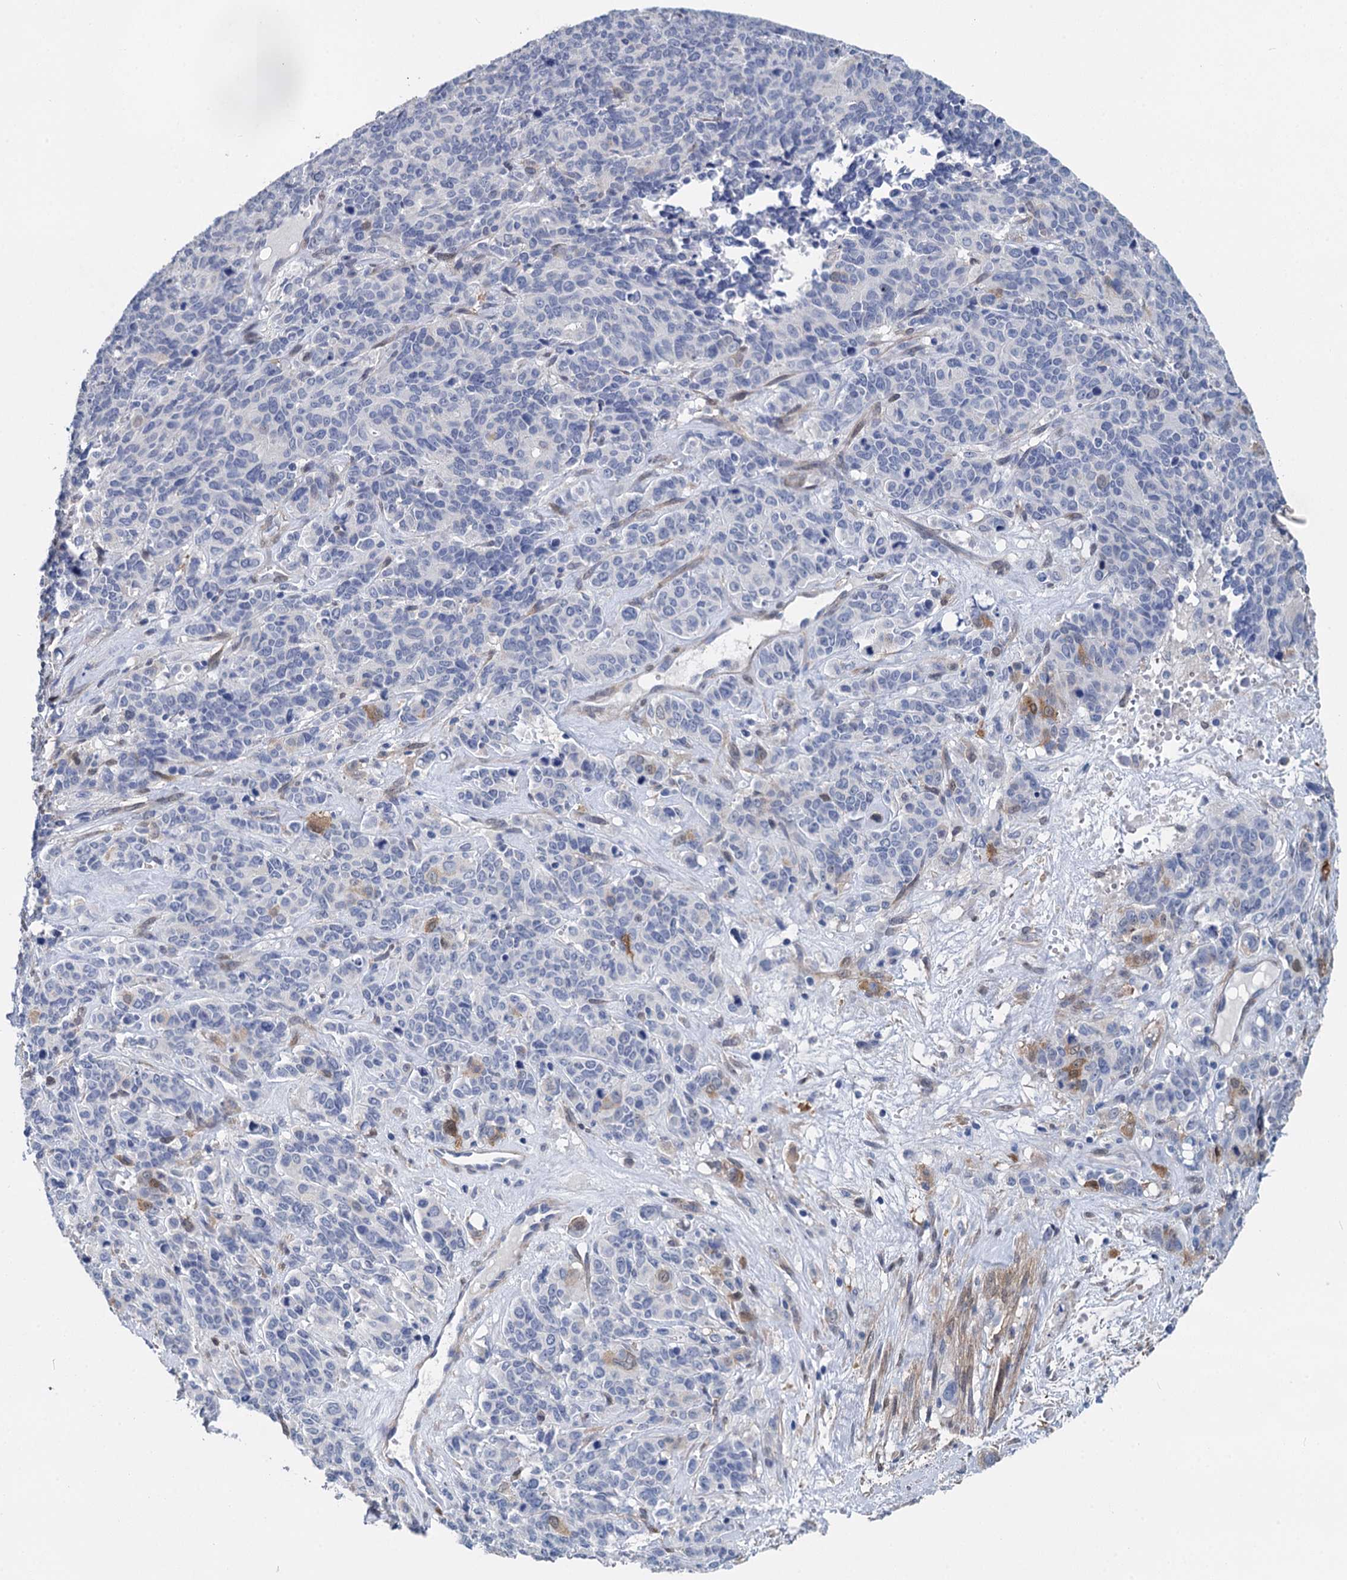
{"staining": {"intensity": "negative", "quantity": "none", "location": "none"}, "tissue": "cervical cancer", "cell_type": "Tumor cells", "image_type": "cancer", "snomed": [{"axis": "morphology", "description": "Squamous cell carcinoma, NOS"}, {"axis": "topography", "description": "Cervix"}], "caption": "DAB immunohistochemical staining of human cervical squamous cell carcinoma demonstrates no significant expression in tumor cells. (Stains: DAB IHC with hematoxylin counter stain, Microscopy: brightfield microscopy at high magnification).", "gene": "GSTM3", "patient": {"sex": "female", "age": 60}}